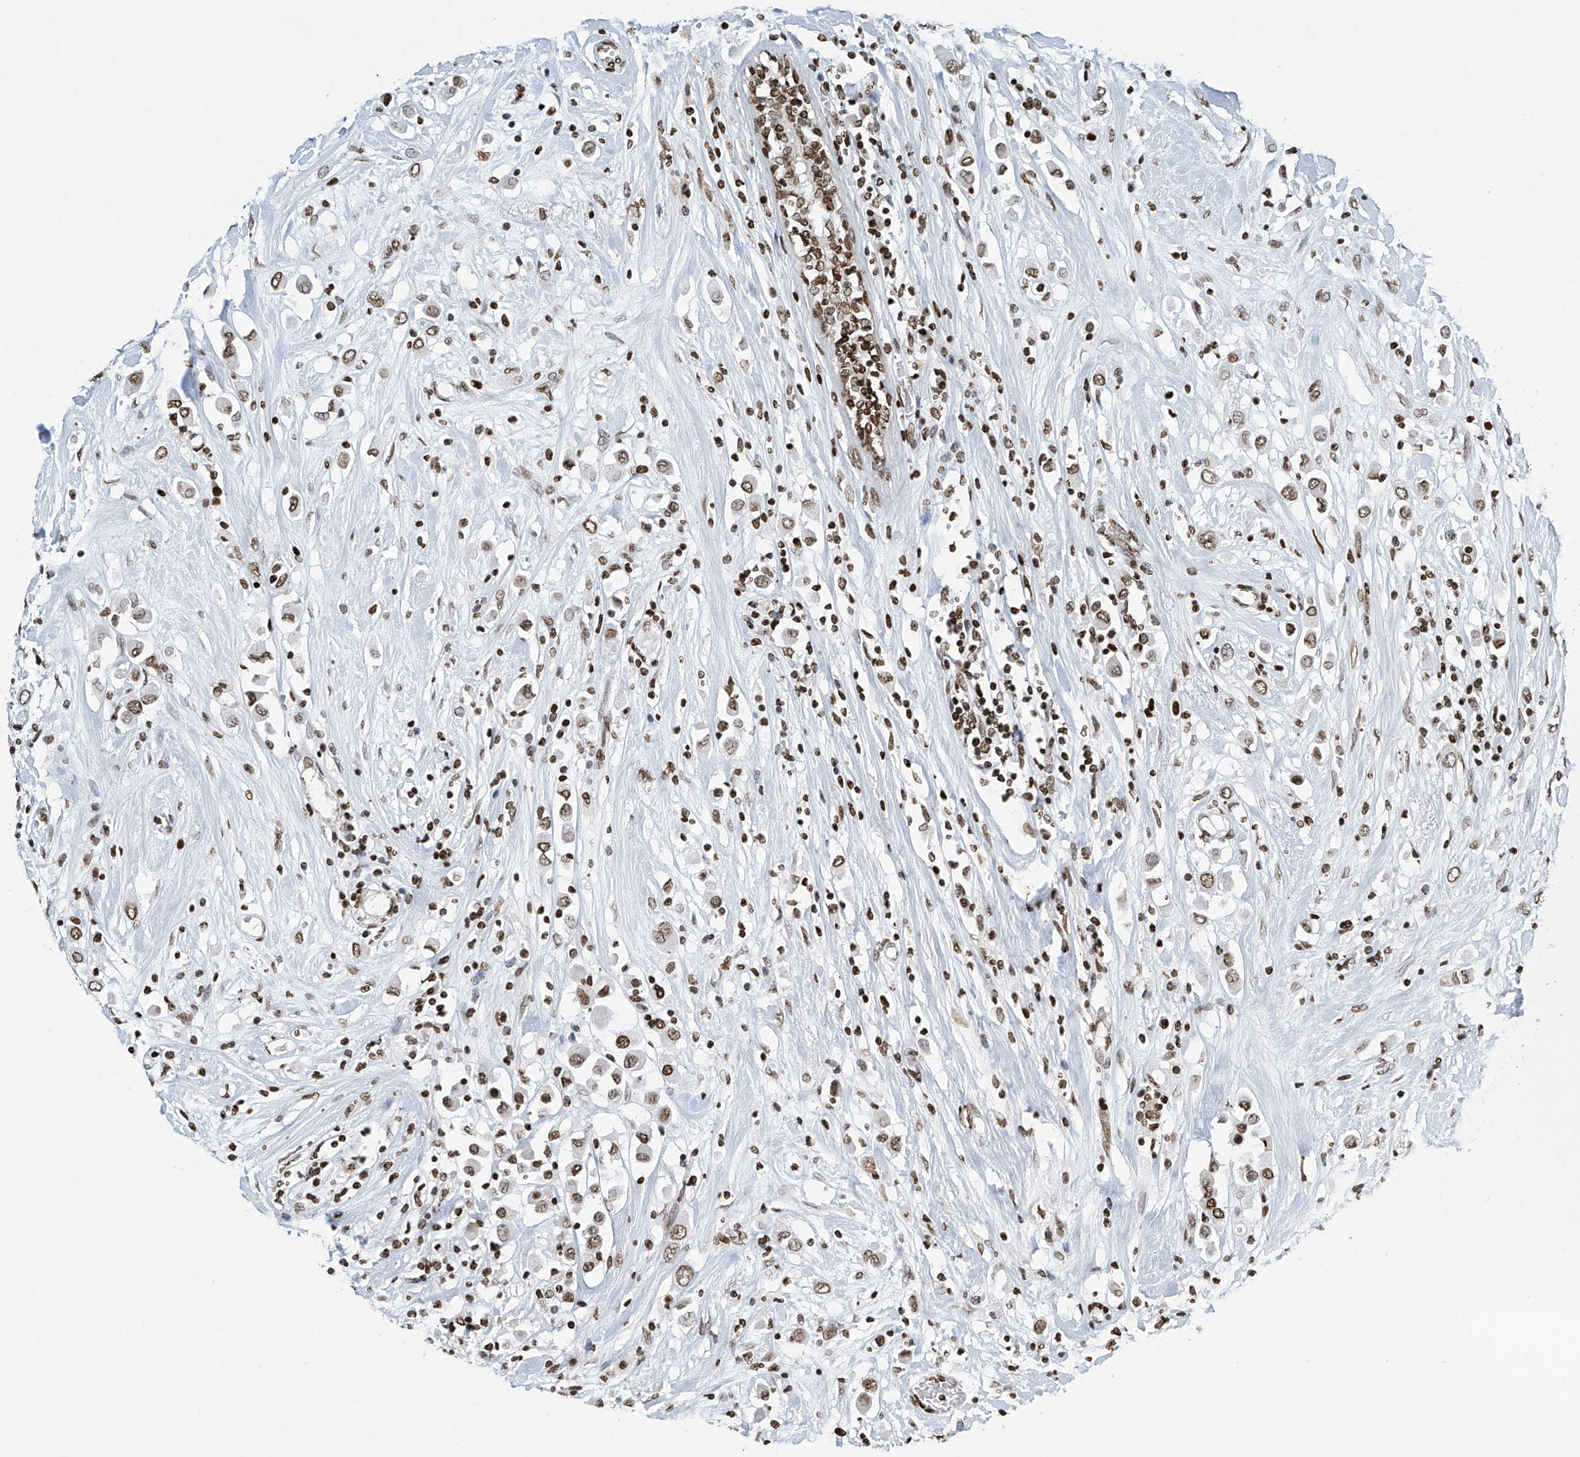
{"staining": {"intensity": "moderate", "quantity": ">75%", "location": "nuclear"}, "tissue": "breast cancer", "cell_type": "Tumor cells", "image_type": "cancer", "snomed": [{"axis": "morphology", "description": "Duct carcinoma"}, {"axis": "topography", "description": "Breast"}], "caption": "This is a histology image of immunohistochemistry staining of intraductal carcinoma (breast), which shows moderate staining in the nuclear of tumor cells.", "gene": "H4C16", "patient": {"sex": "female", "age": 61}}